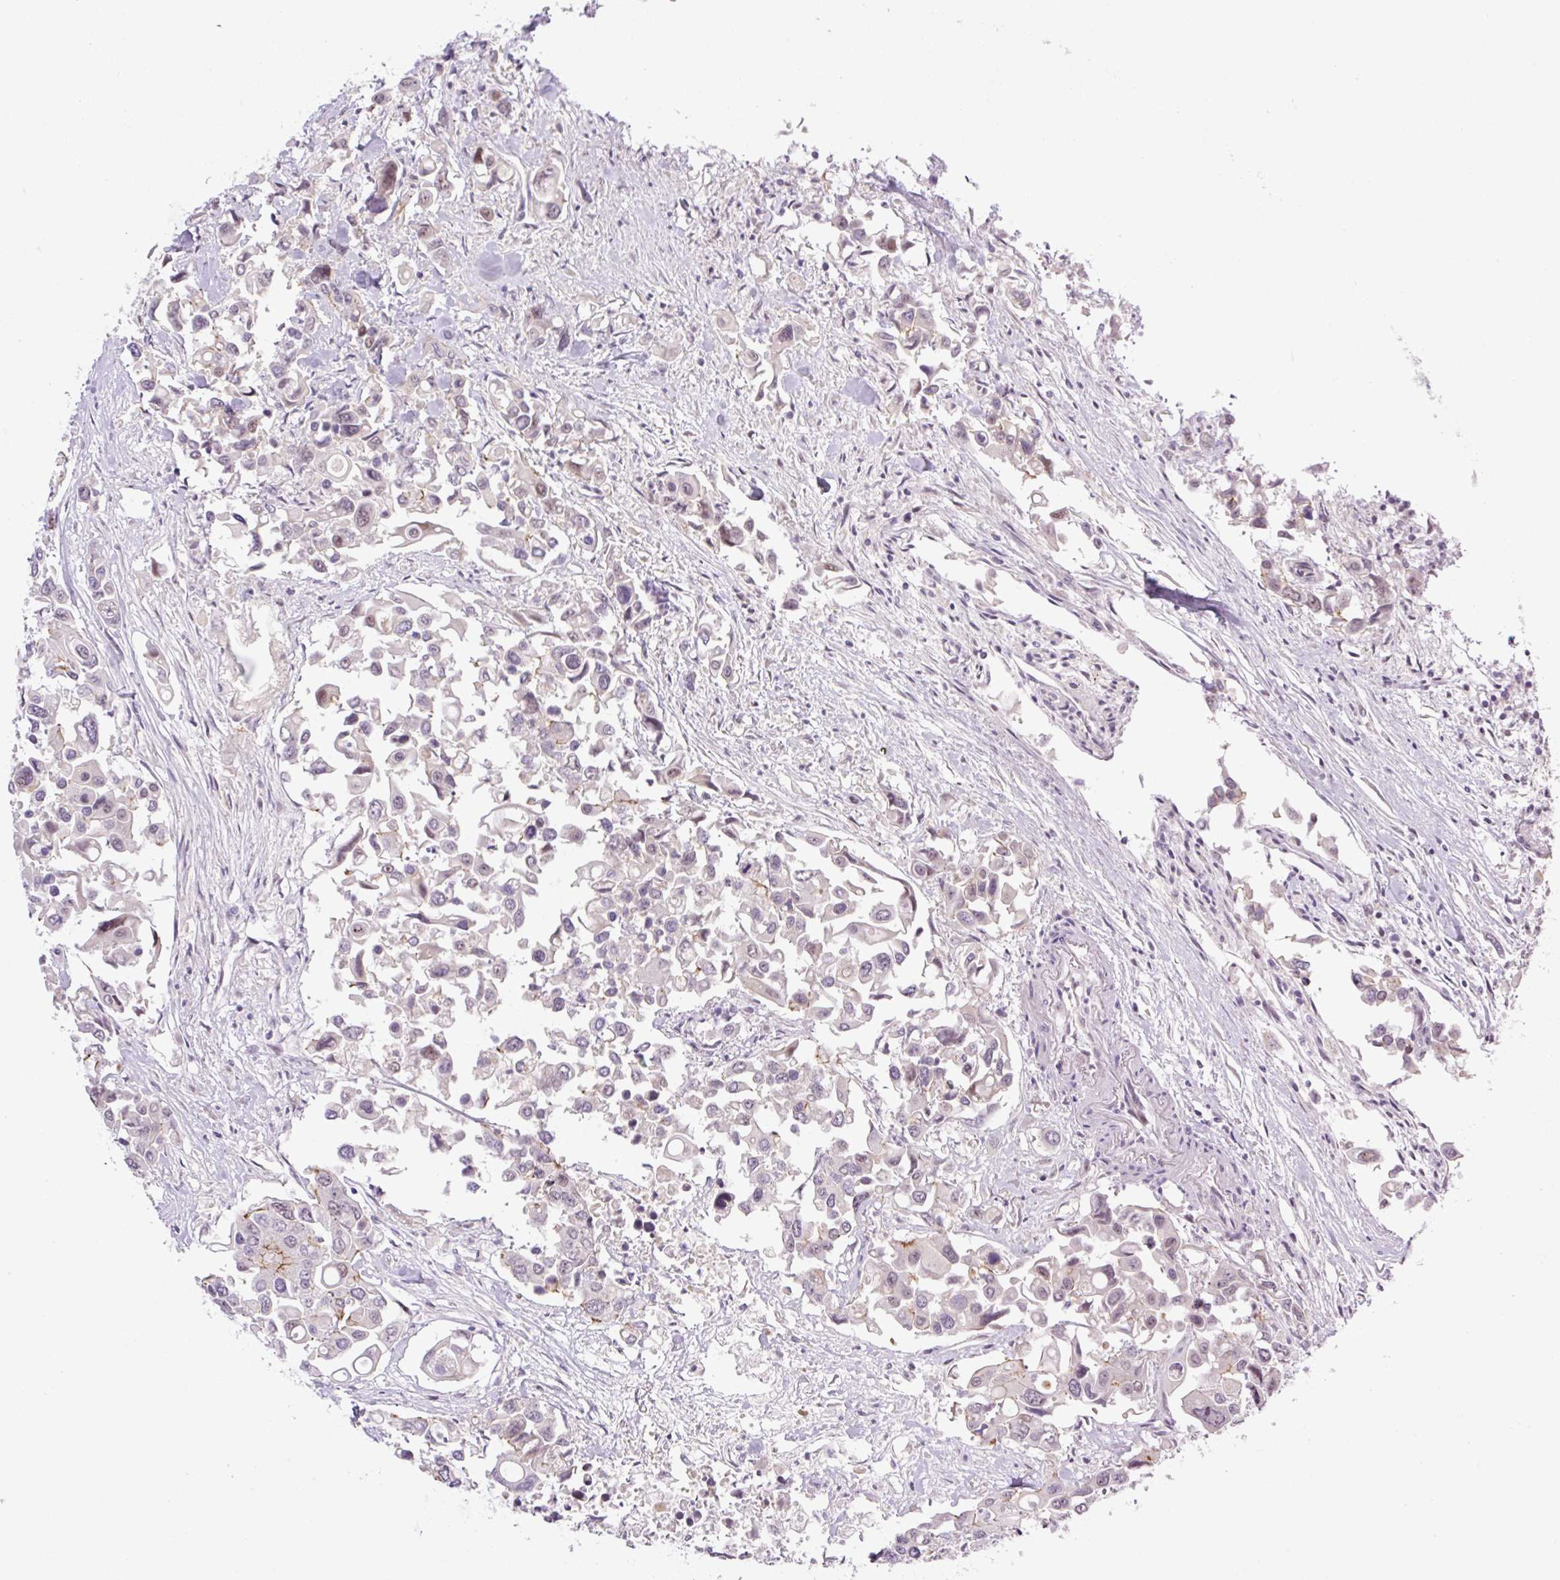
{"staining": {"intensity": "weak", "quantity": "<25%", "location": "nuclear"}, "tissue": "colorectal cancer", "cell_type": "Tumor cells", "image_type": "cancer", "snomed": [{"axis": "morphology", "description": "Adenocarcinoma, NOS"}, {"axis": "topography", "description": "Colon"}], "caption": "A micrograph of human colorectal cancer is negative for staining in tumor cells. (DAB IHC with hematoxylin counter stain).", "gene": "ICE1", "patient": {"sex": "male", "age": 77}}